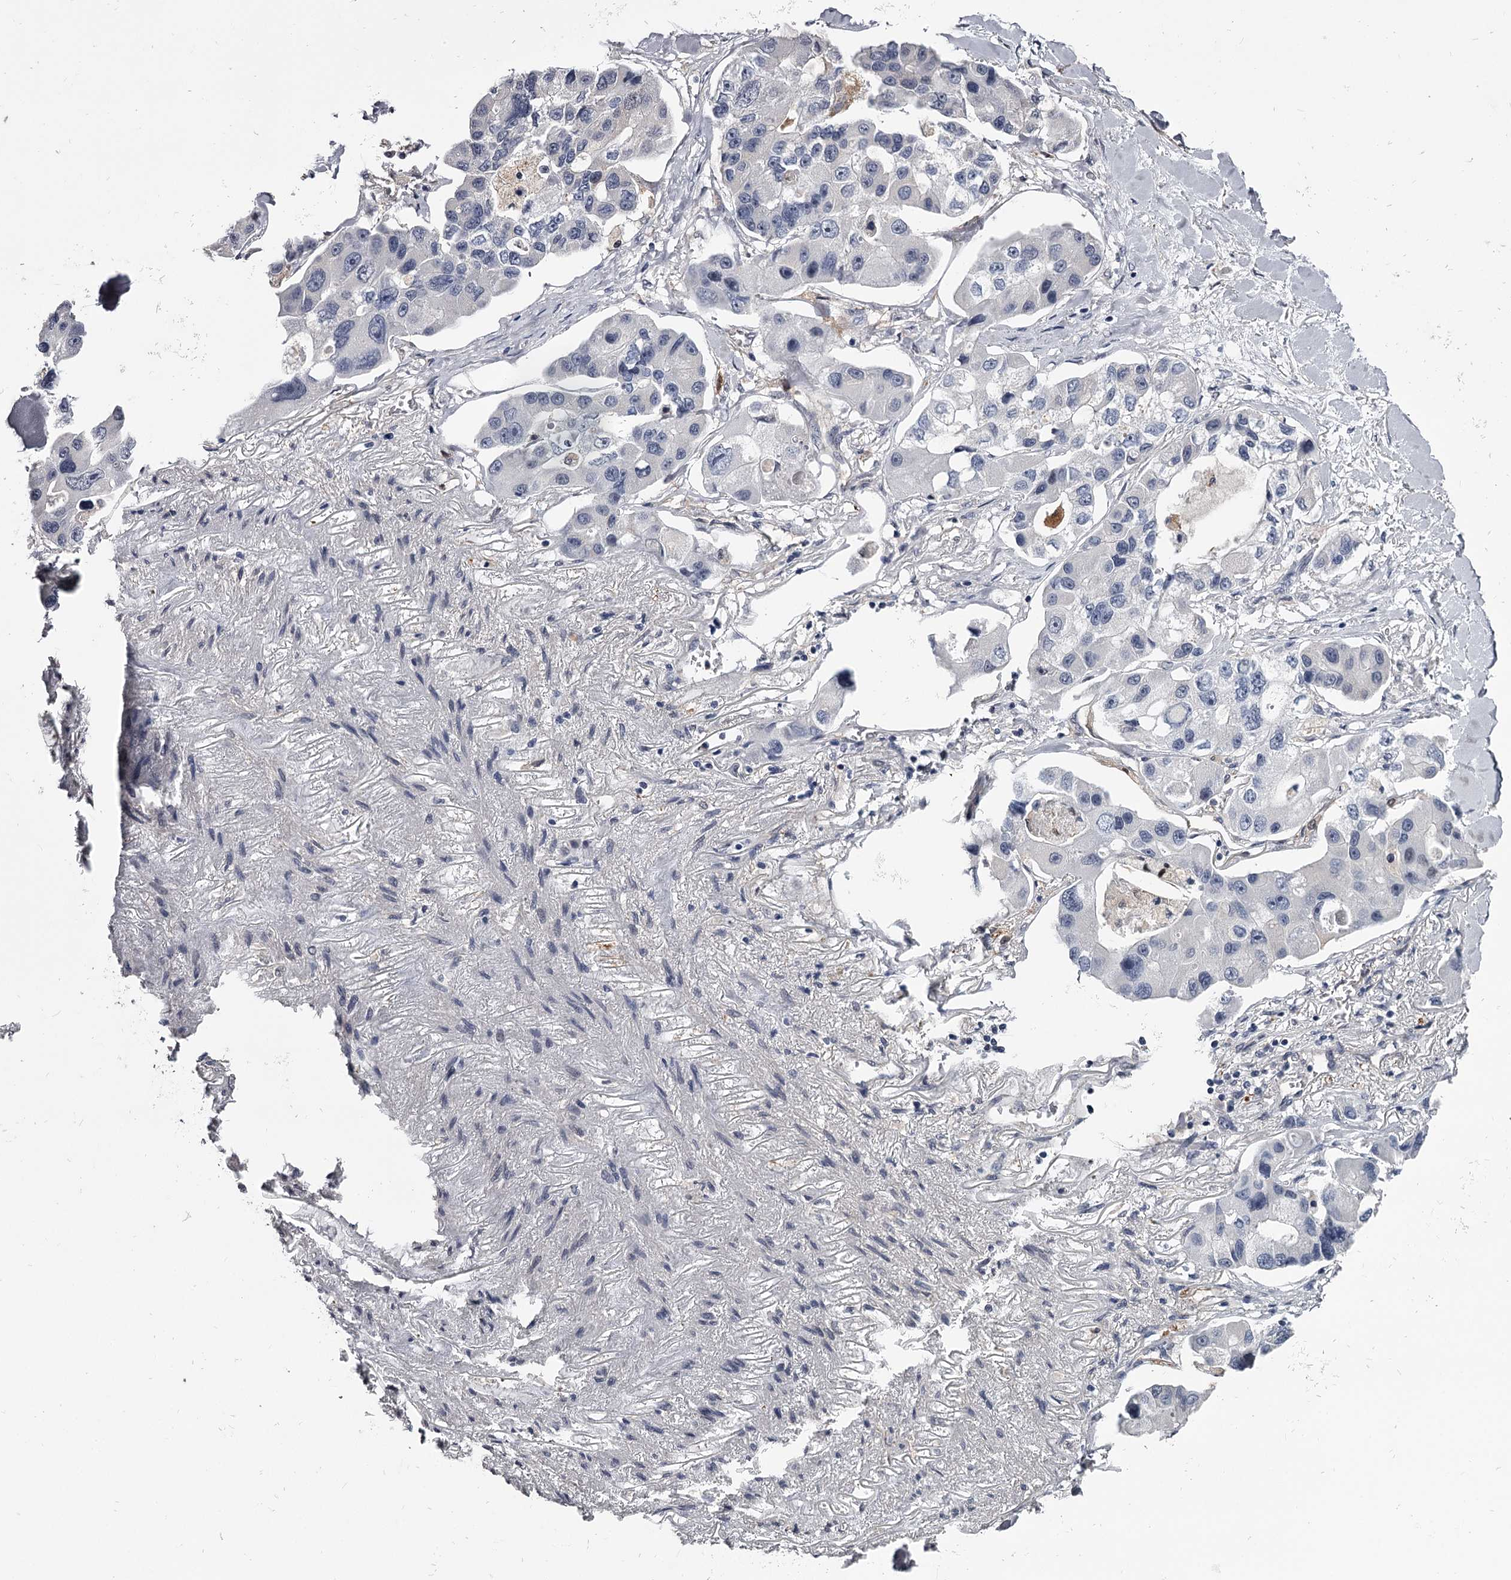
{"staining": {"intensity": "negative", "quantity": "none", "location": "none"}, "tissue": "lung cancer", "cell_type": "Tumor cells", "image_type": "cancer", "snomed": [{"axis": "morphology", "description": "Adenocarcinoma, NOS"}, {"axis": "topography", "description": "Lung"}], "caption": "Immunohistochemical staining of human lung cancer shows no significant staining in tumor cells.", "gene": "GSTO1", "patient": {"sex": "female", "age": 54}}